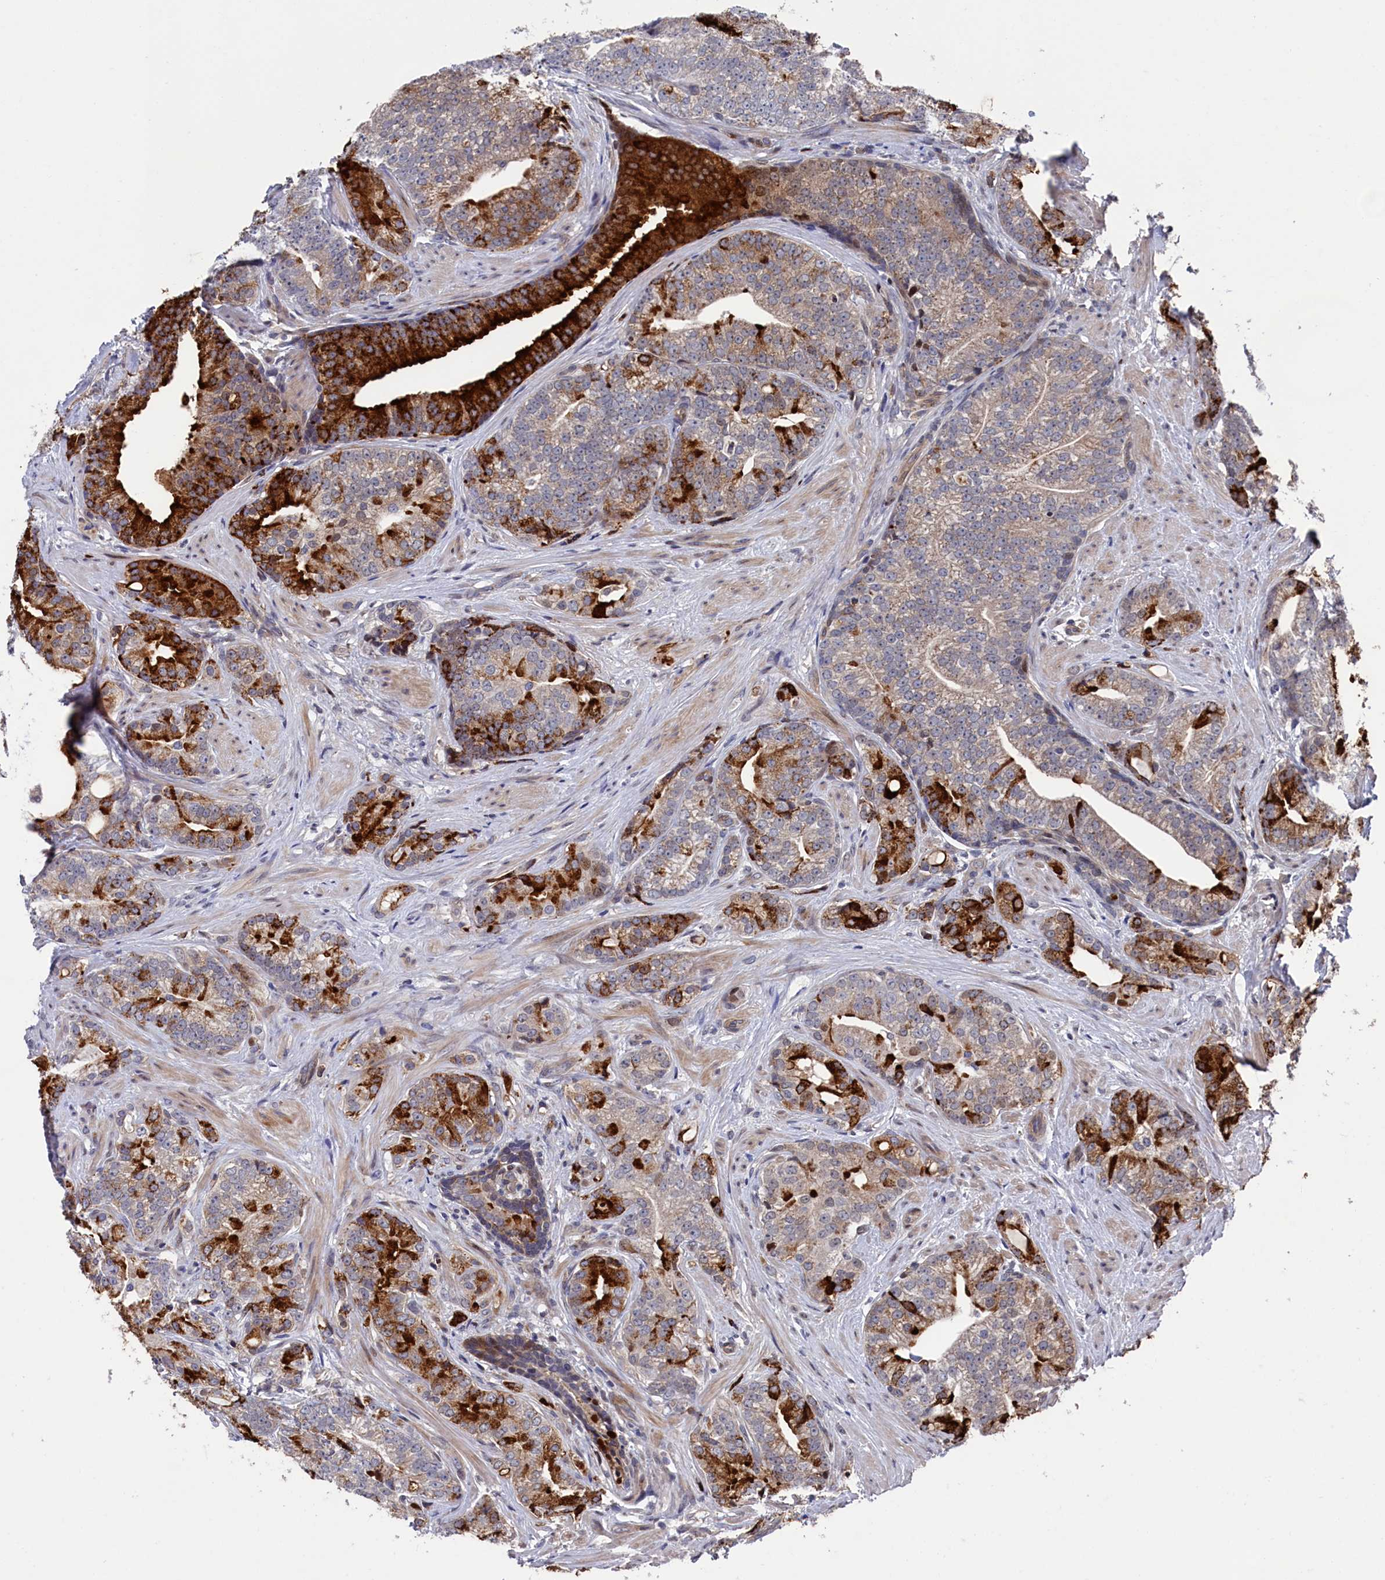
{"staining": {"intensity": "strong", "quantity": "25%-75%", "location": "cytoplasmic/membranous"}, "tissue": "prostate cancer", "cell_type": "Tumor cells", "image_type": "cancer", "snomed": [{"axis": "morphology", "description": "Adenocarcinoma, Low grade"}, {"axis": "topography", "description": "Prostate"}], "caption": "Immunohistochemical staining of prostate cancer (low-grade adenocarcinoma) exhibits high levels of strong cytoplasmic/membranous staining in approximately 25%-75% of tumor cells.", "gene": "ZNF891", "patient": {"sex": "male", "age": 71}}